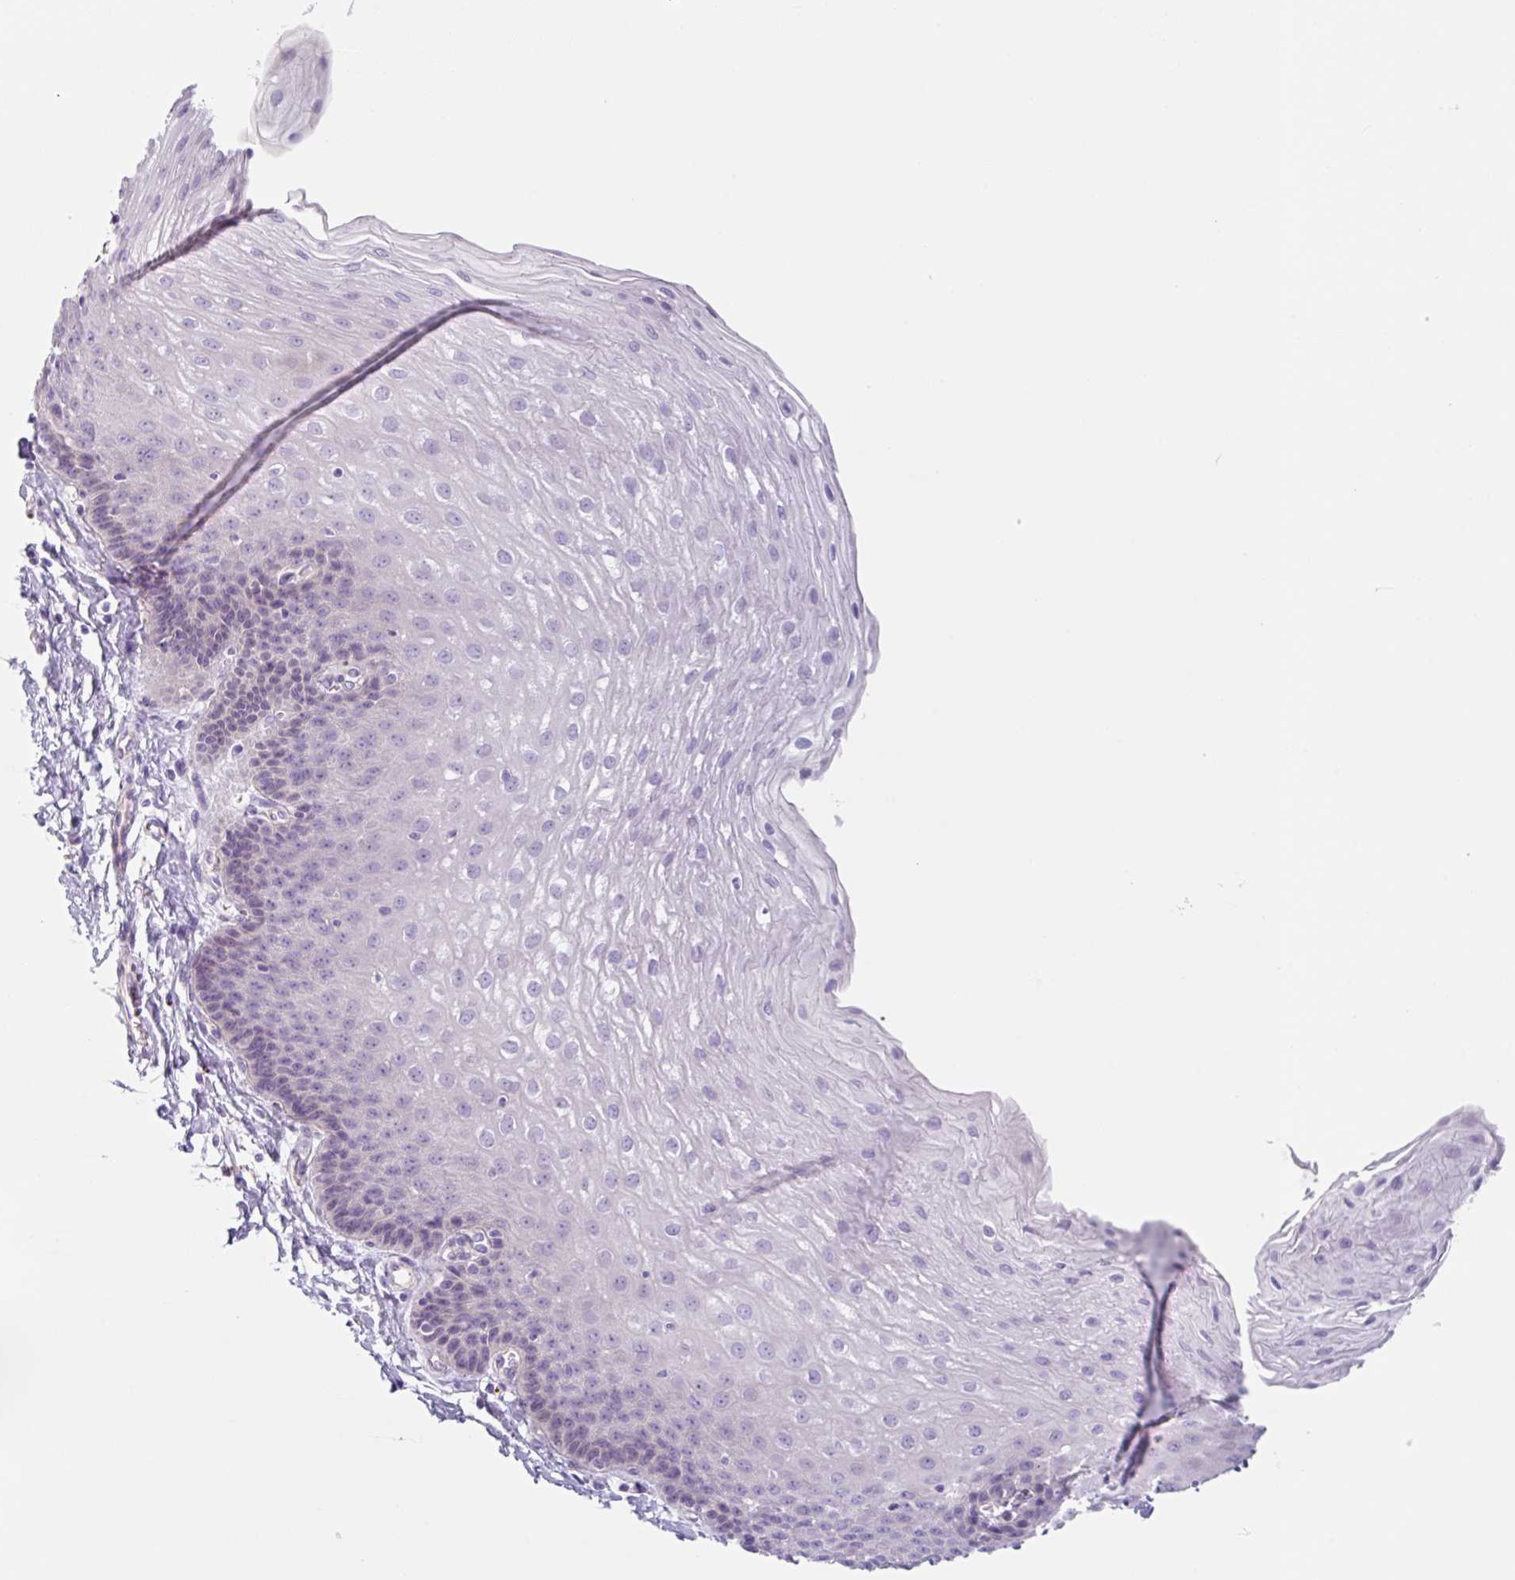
{"staining": {"intensity": "negative", "quantity": "none", "location": "none"}, "tissue": "esophagus", "cell_type": "Squamous epithelial cells", "image_type": "normal", "snomed": [{"axis": "morphology", "description": "Normal tissue, NOS"}, {"axis": "topography", "description": "Esophagus"}], "caption": "Squamous epithelial cells show no significant expression in normal esophagus. (Stains: DAB immunohistochemistry (IHC) with hematoxylin counter stain, Microscopy: brightfield microscopy at high magnification).", "gene": "LENG9", "patient": {"sex": "female", "age": 81}}